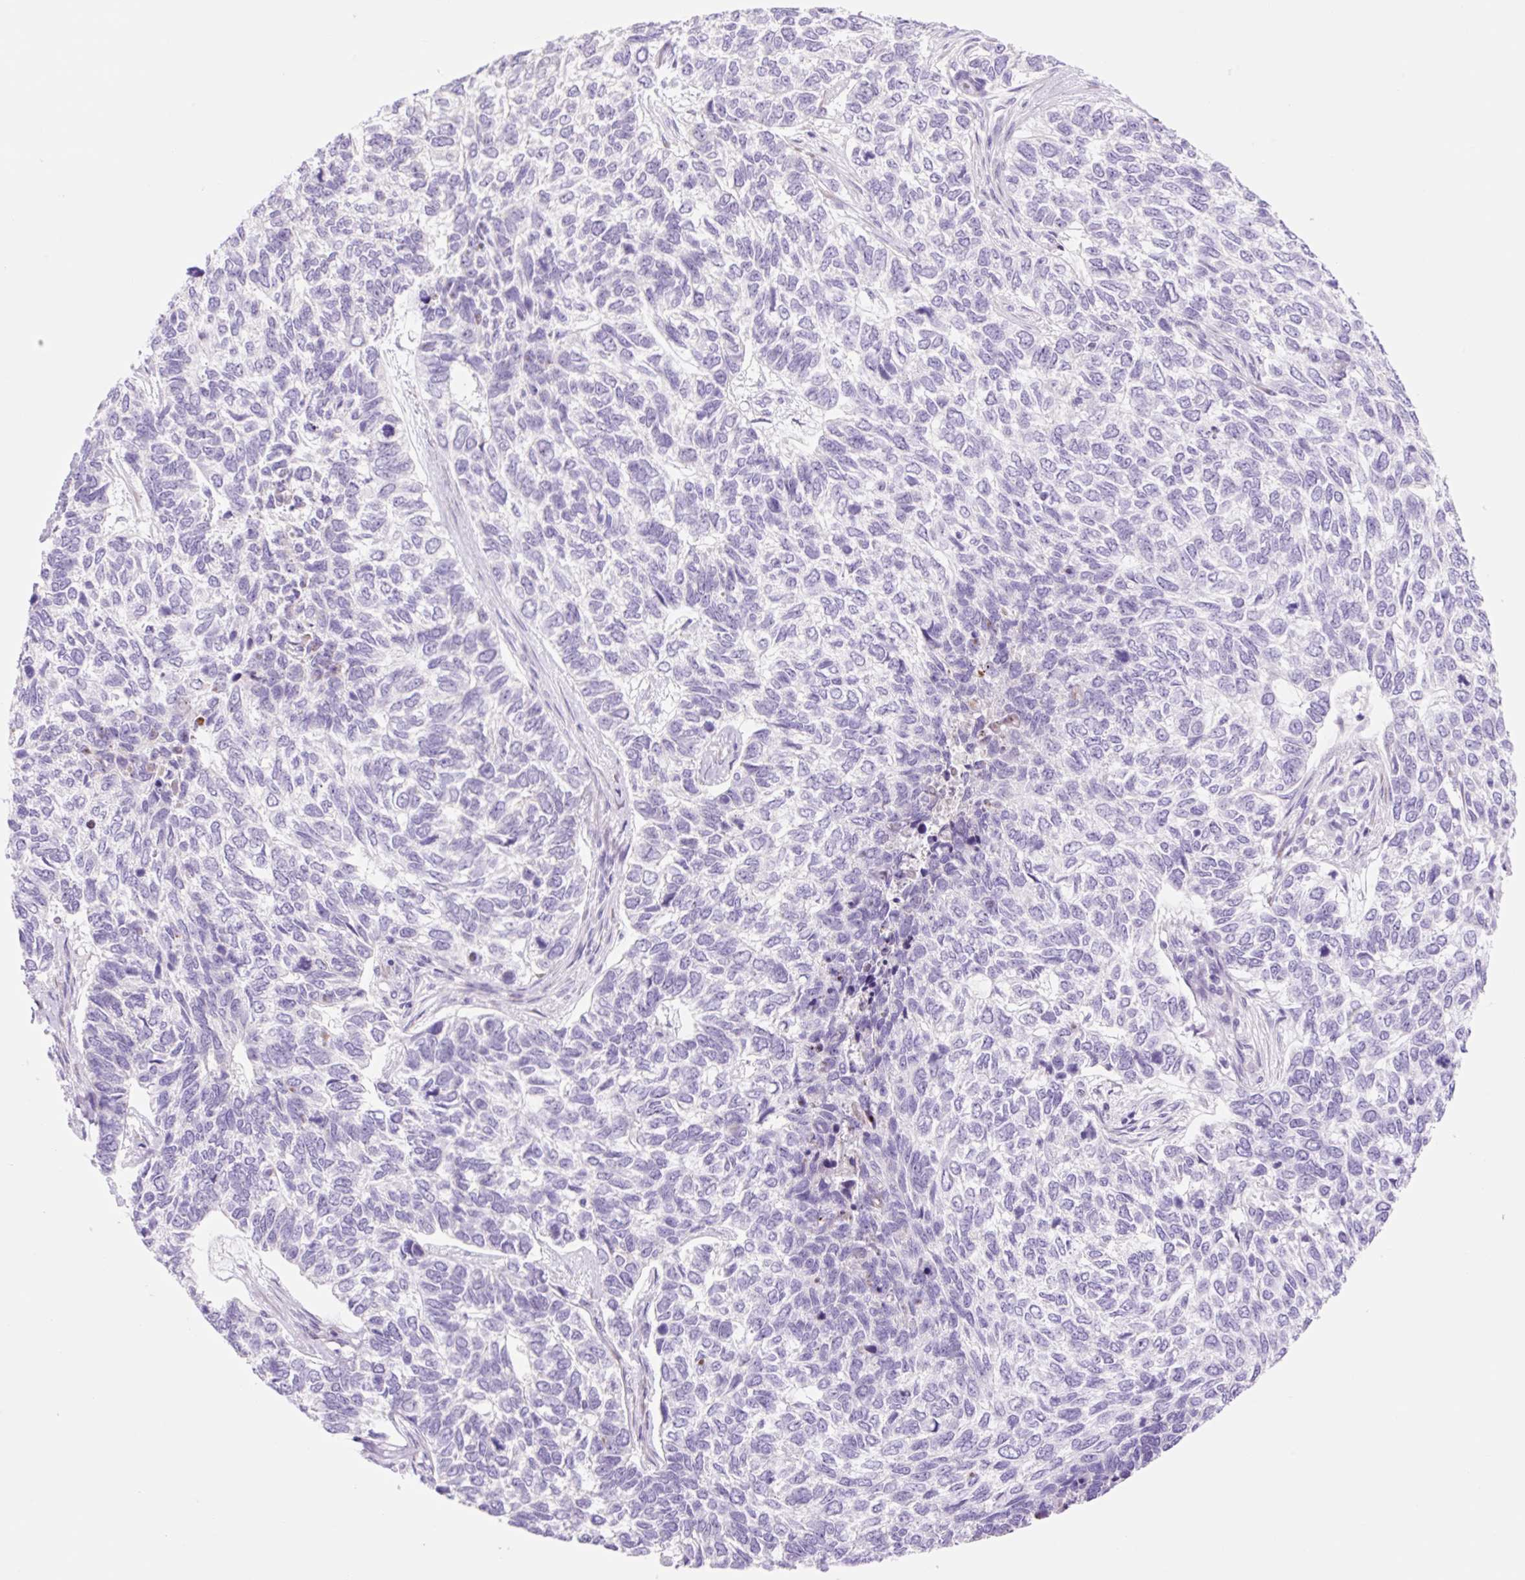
{"staining": {"intensity": "negative", "quantity": "none", "location": "none"}, "tissue": "skin cancer", "cell_type": "Tumor cells", "image_type": "cancer", "snomed": [{"axis": "morphology", "description": "Basal cell carcinoma"}, {"axis": "topography", "description": "Skin"}], "caption": "Immunohistochemistry (IHC) photomicrograph of neoplastic tissue: skin cancer stained with DAB (3,3'-diaminobenzidine) exhibits no significant protein positivity in tumor cells.", "gene": "ZNF121", "patient": {"sex": "female", "age": 65}}